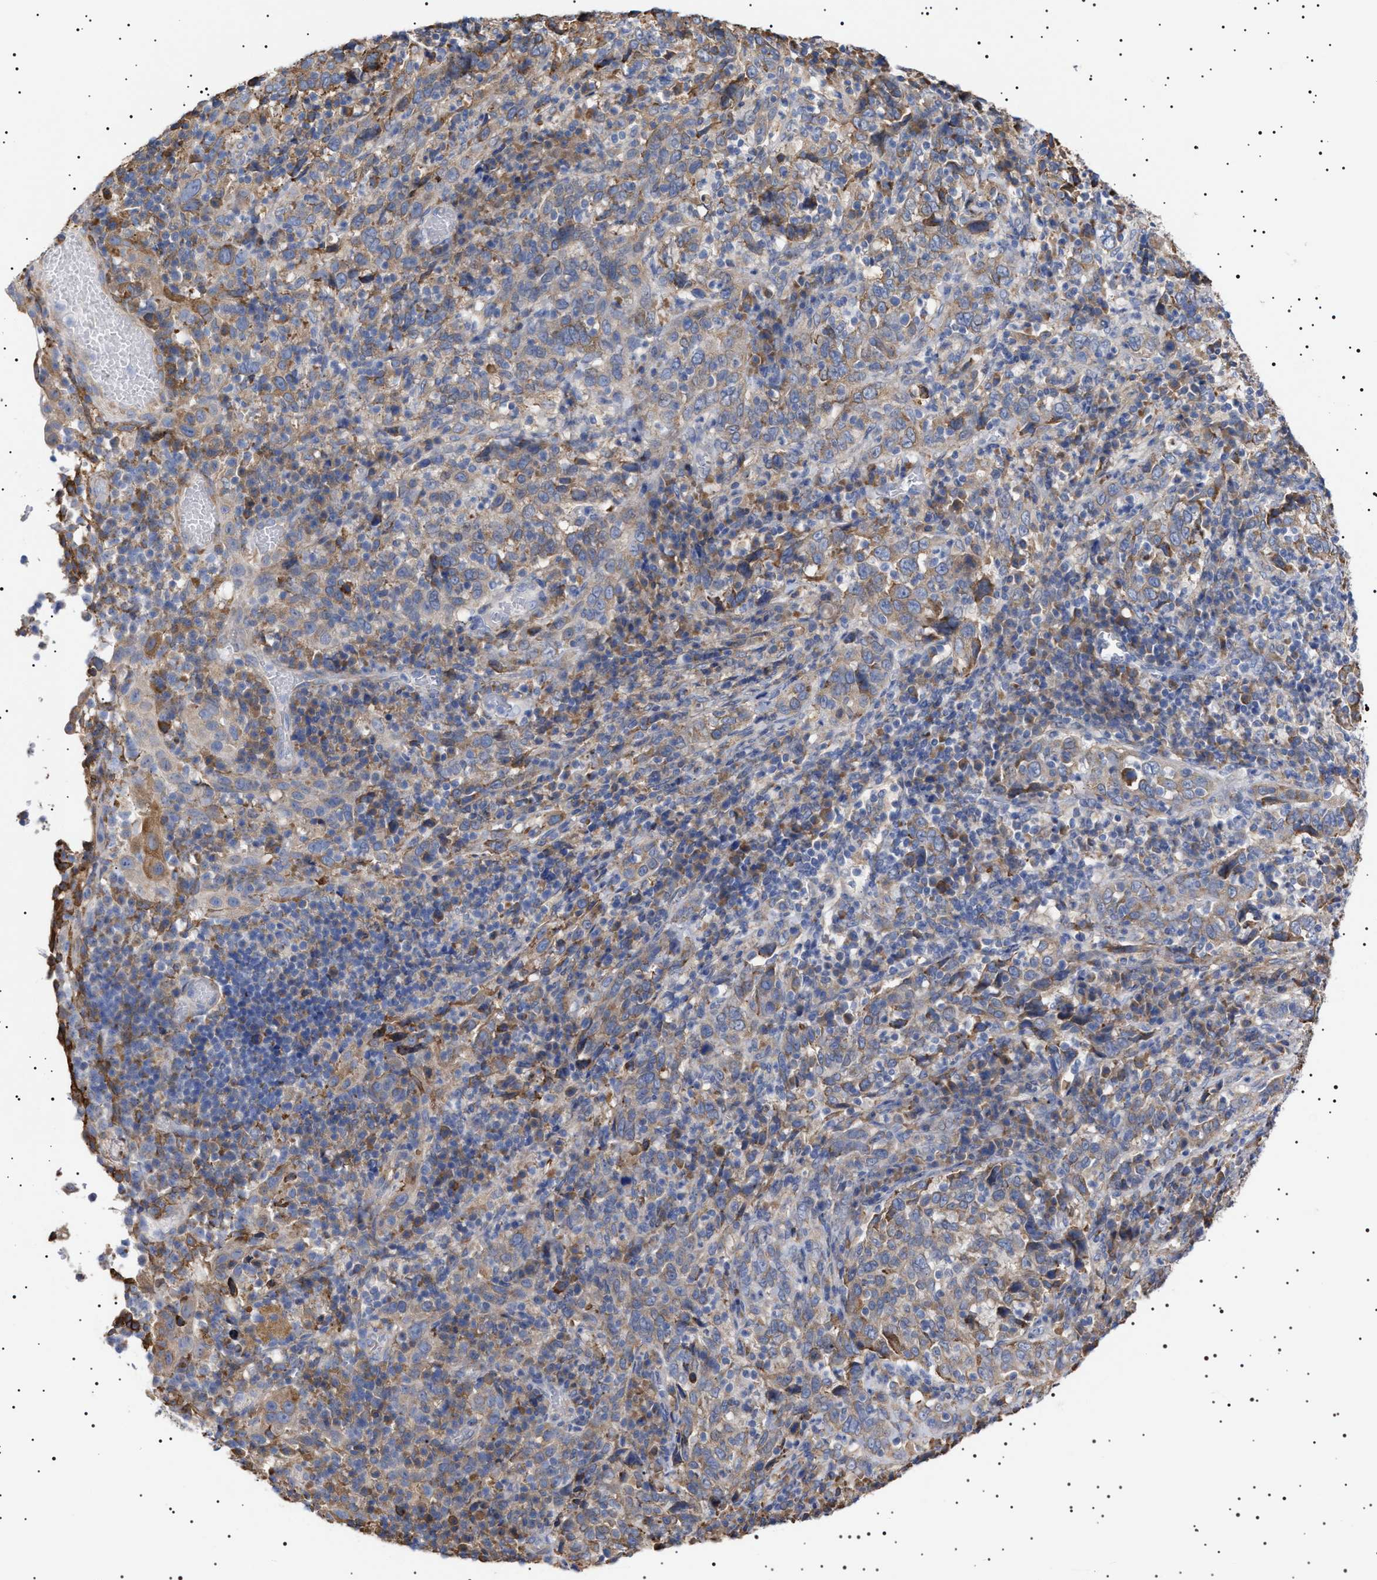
{"staining": {"intensity": "weak", "quantity": "<25%", "location": "cytoplasmic/membranous"}, "tissue": "cervical cancer", "cell_type": "Tumor cells", "image_type": "cancer", "snomed": [{"axis": "morphology", "description": "Squamous cell carcinoma, NOS"}, {"axis": "topography", "description": "Cervix"}], "caption": "Cervical squamous cell carcinoma stained for a protein using immunohistochemistry reveals no positivity tumor cells.", "gene": "ERCC6L2", "patient": {"sex": "female", "age": 46}}